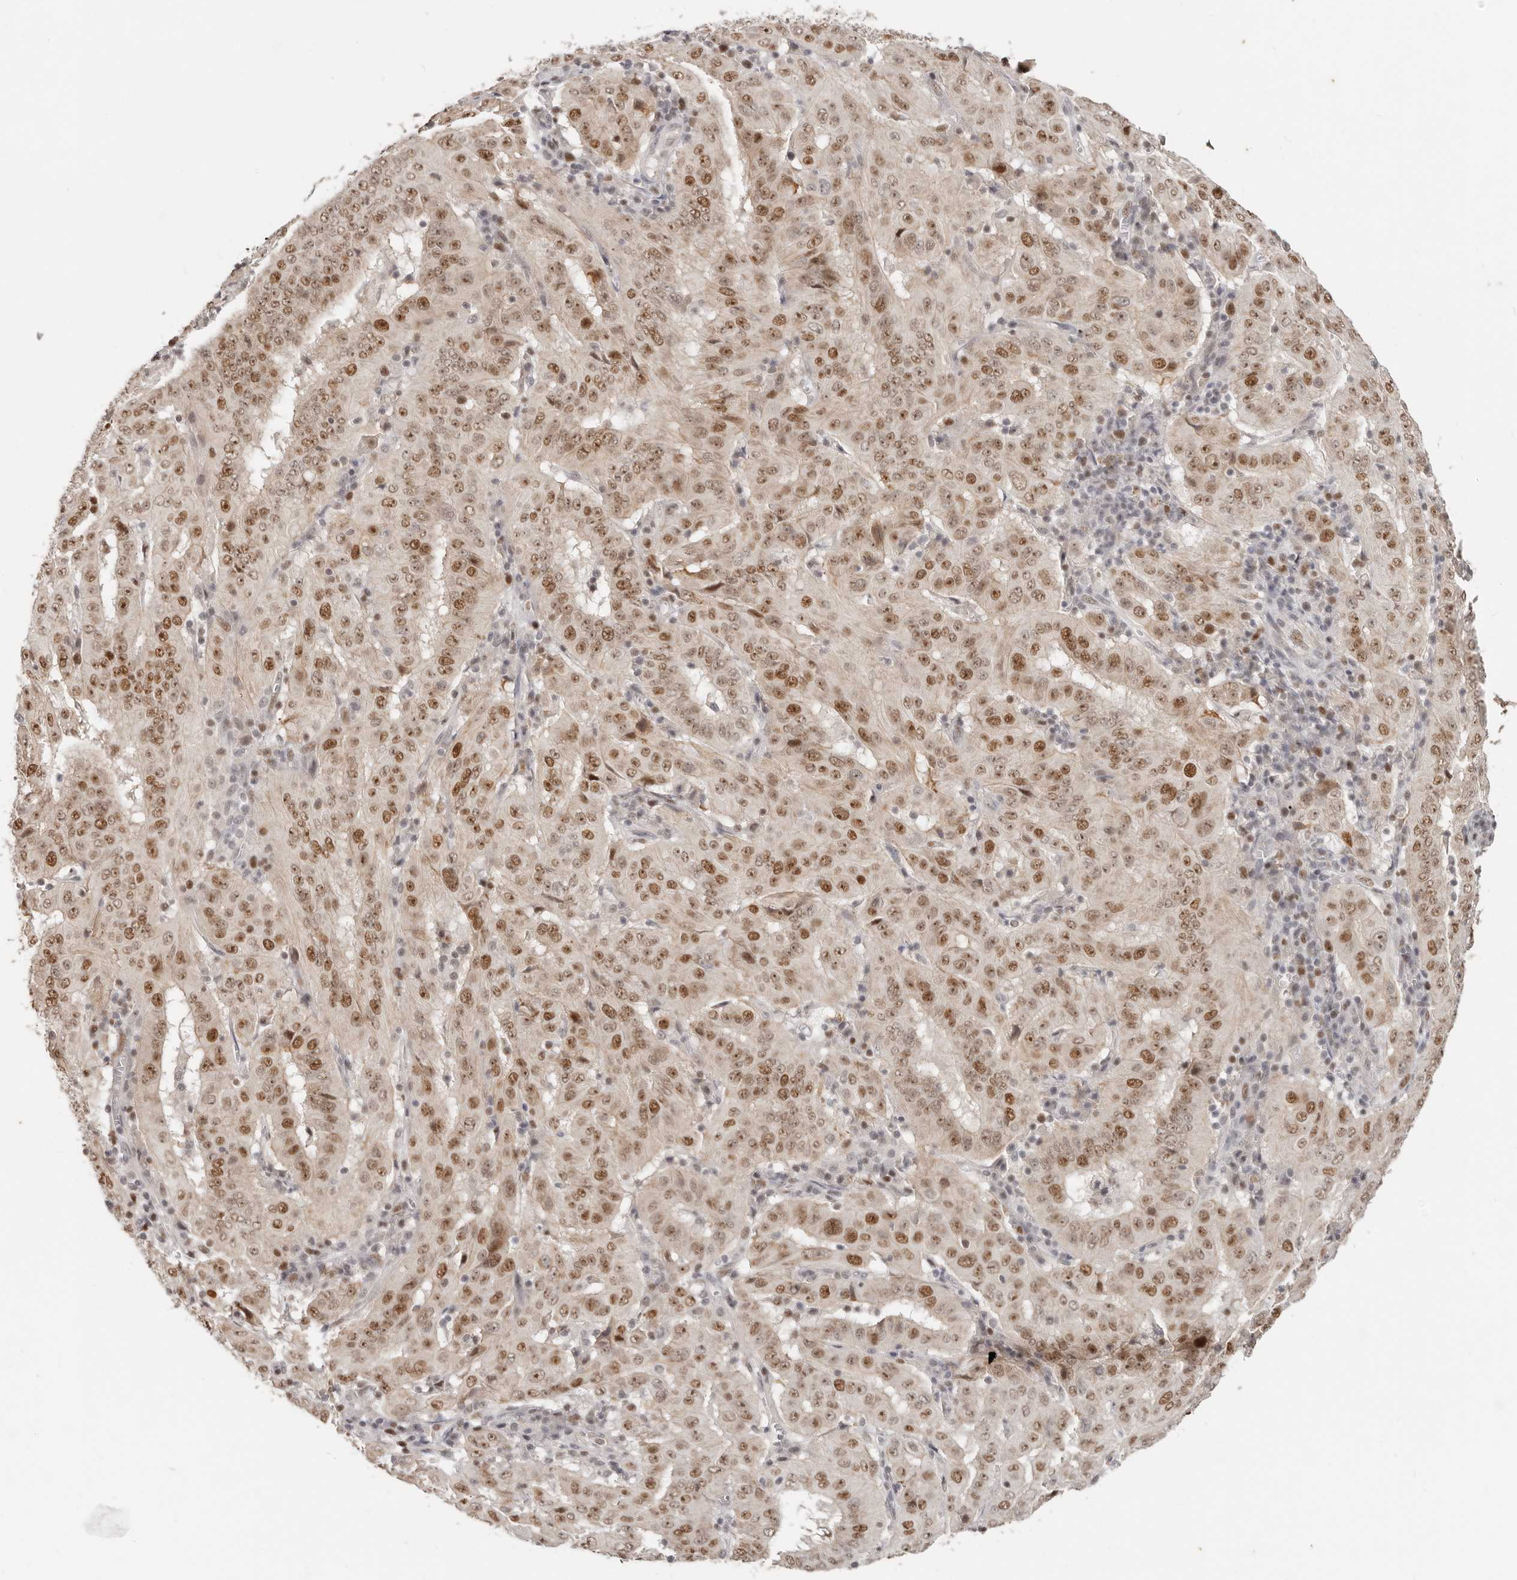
{"staining": {"intensity": "moderate", "quantity": ">75%", "location": "nuclear"}, "tissue": "pancreatic cancer", "cell_type": "Tumor cells", "image_type": "cancer", "snomed": [{"axis": "morphology", "description": "Adenocarcinoma, NOS"}, {"axis": "topography", "description": "Pancreas"}], "caption": "IHC (DAB (3,3'-diaminobenzidine)) staining of pancreatic cancer (adenocarcinoma) exhibits moderate nuclear protein positivity in about >75% of tumor cells.", "gene": "RFC2", "patient": {"sex": "male", "age": 63}}